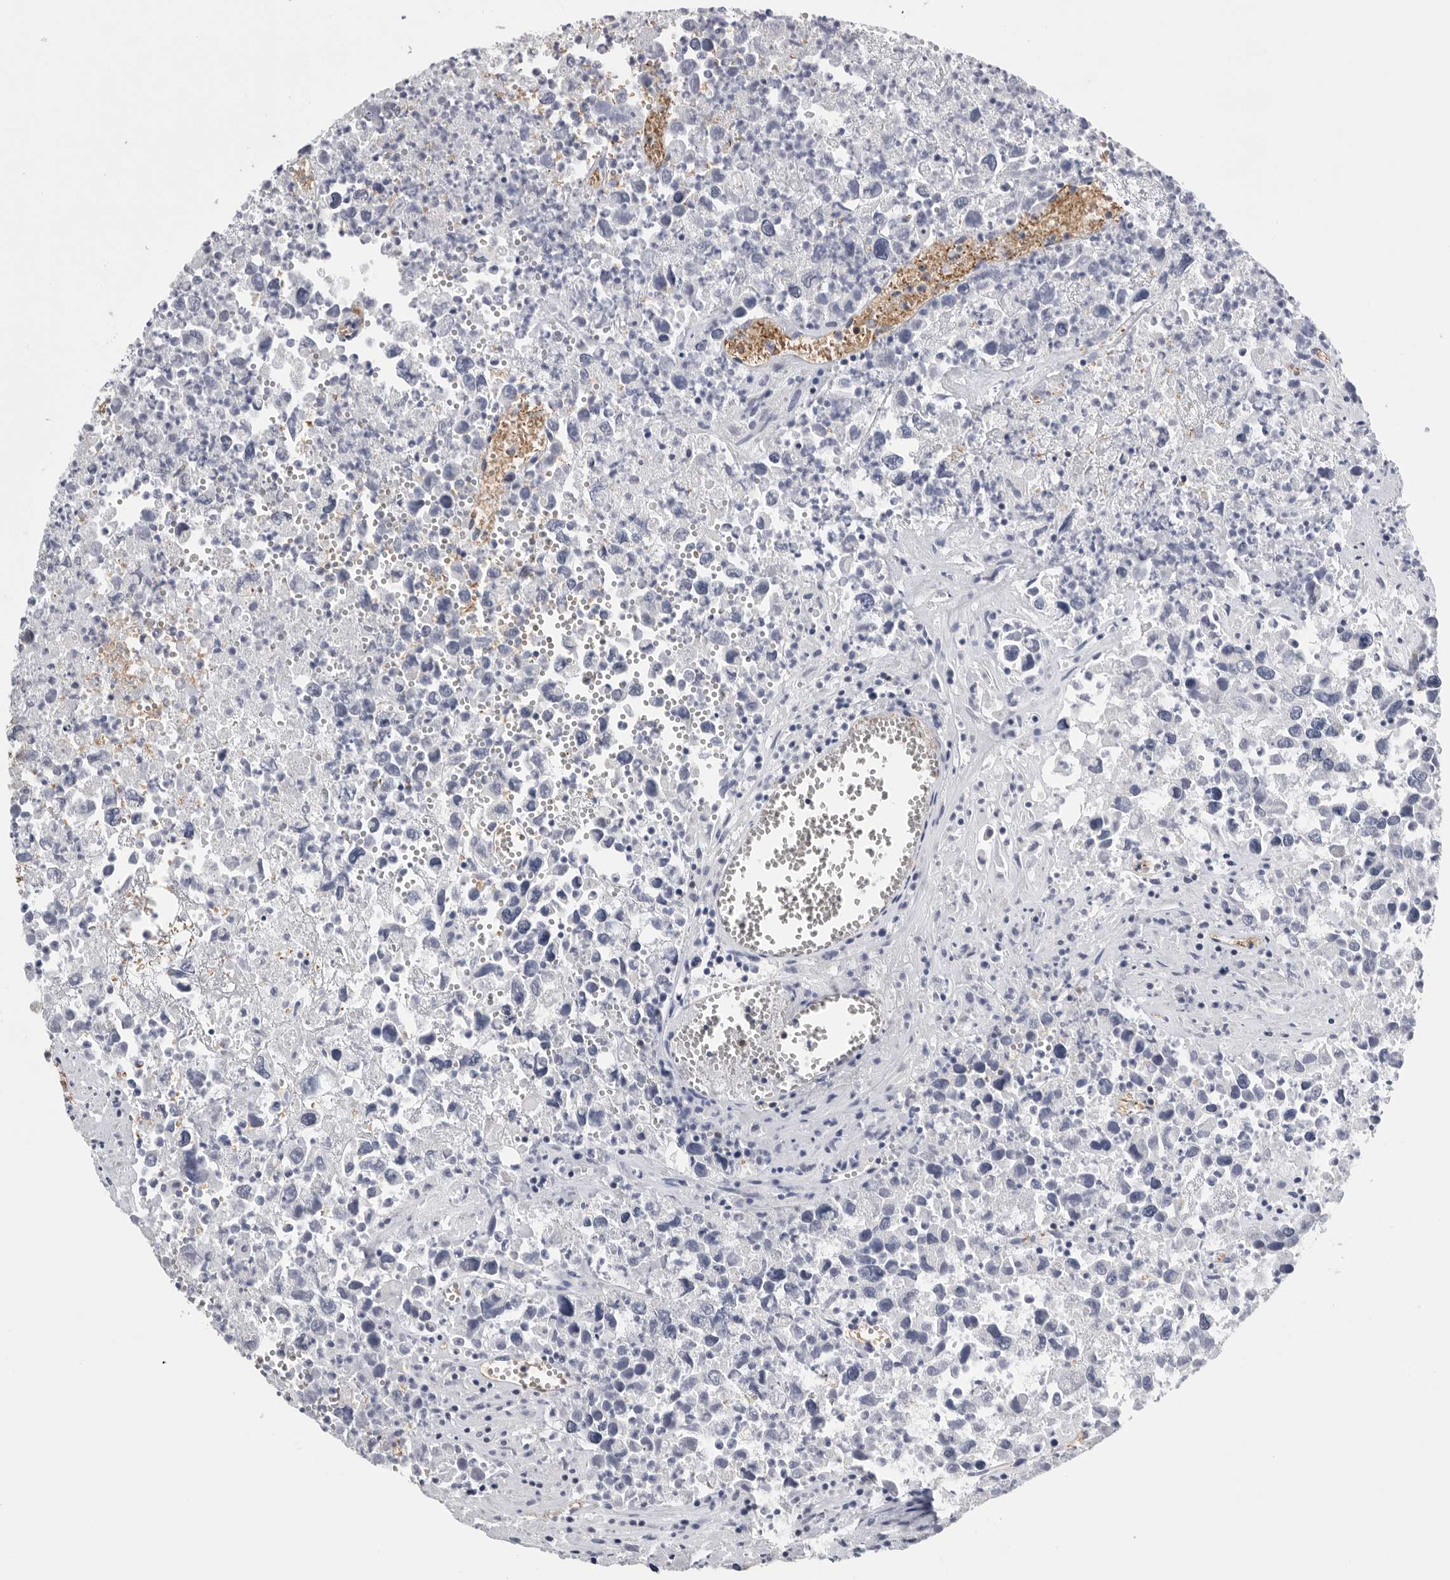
{"staining": {"intensity": "negative", "quantity": "none", "location": "none"}, "tissue": "testis cancer", "cell_type": "Tumor cells", "image_type": "cancer", "snomed": [{"axis": "morphology", "description": "Seminoma, NOS"}, {"axis": "morphology", "description": "Carcinoma, Embryonal, NOS"}, {"axis": "topography", "description": "Testis"}], "caption": "The histopathology image displays no significant staining in tumor cells of testis cancer (seminoma).", "gene": "PDCD4", "patient": {"sex": "male", "age": 43}}